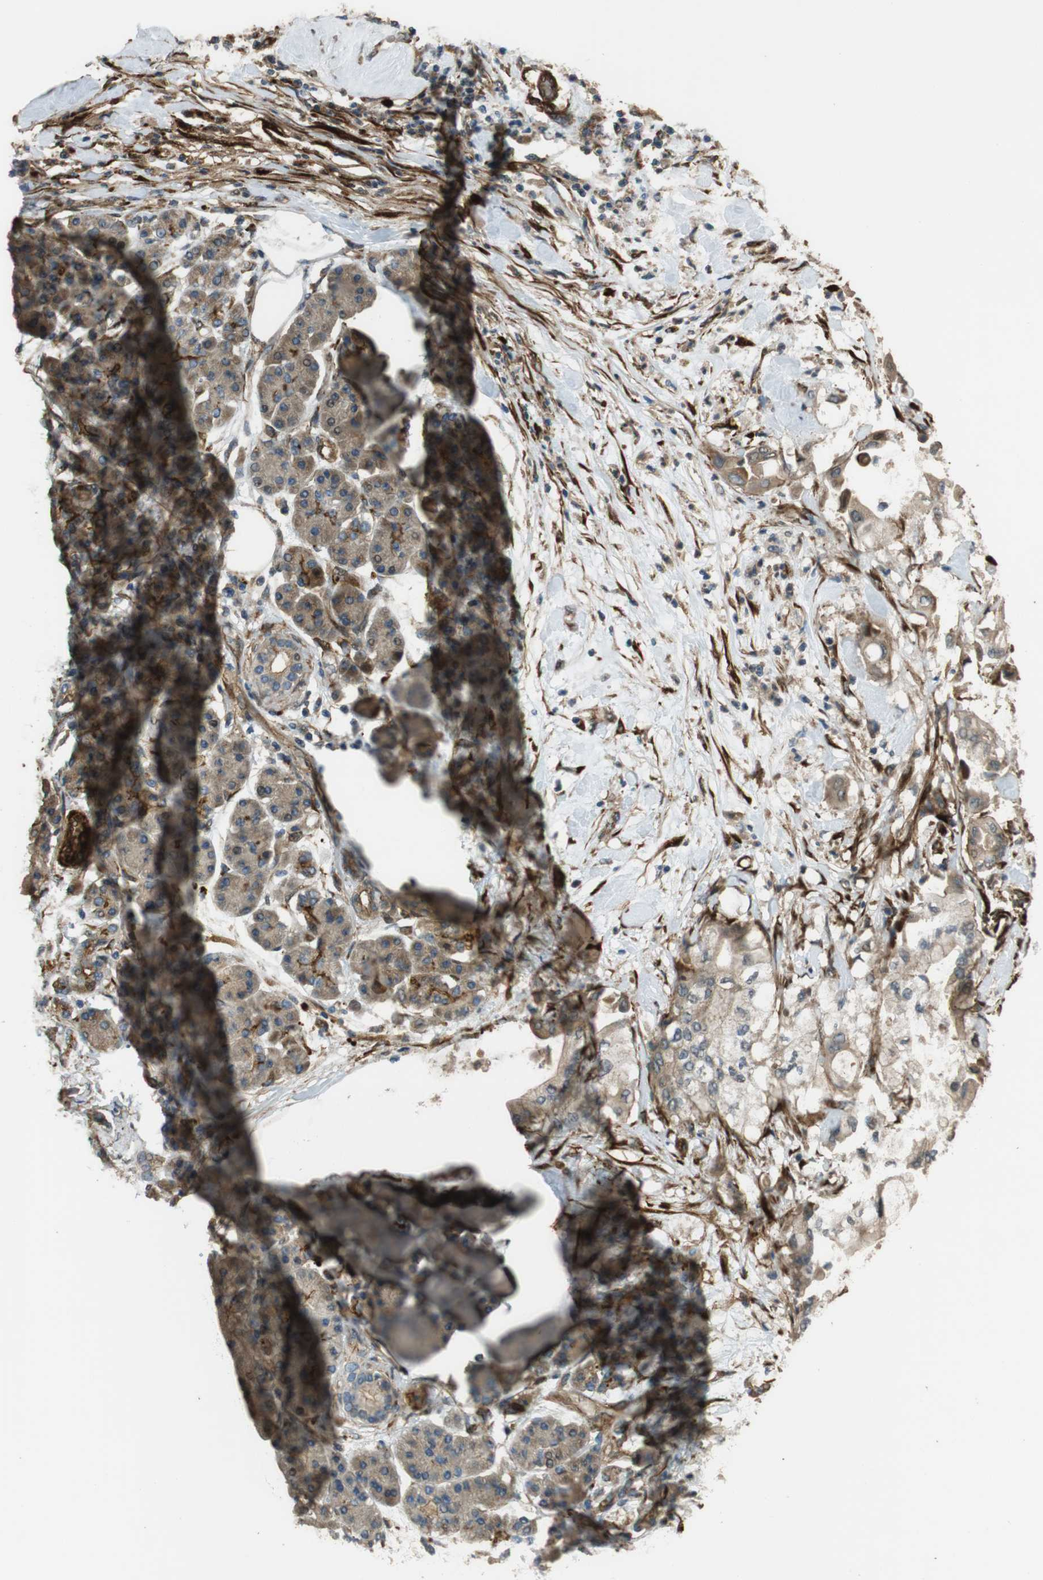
{"staining": {"intensity": "moderate", "quantity": ">75%", "location": "cytoplasmic/membranous"}, "tissue": "pancreatic cancer", "cell_type": "Tumor cells", "image_type": "cancer", "snomed": [{"axis": "morphology", "description": "Adenocarcinoma, NOS"}, {"axis": "morphology", "description": "Adenocarcinoma, metastatic, NOS"}, {"axis": "topography", "description": "Lymph node"}, {"axis": "topography", "description": "Pancreas"}, {"axis": "topography", "description": "Duodenum"}], "caption": "A photomicrograph of adenocarcinoma (pancreatic) stained for a protein demonstrates moderate cytoplasmic/membranous brown staining in tumor cells. Nuclei are stained in blue.", "gene": "MSRB3", "patient": {"sex": "female", "age": 64}}